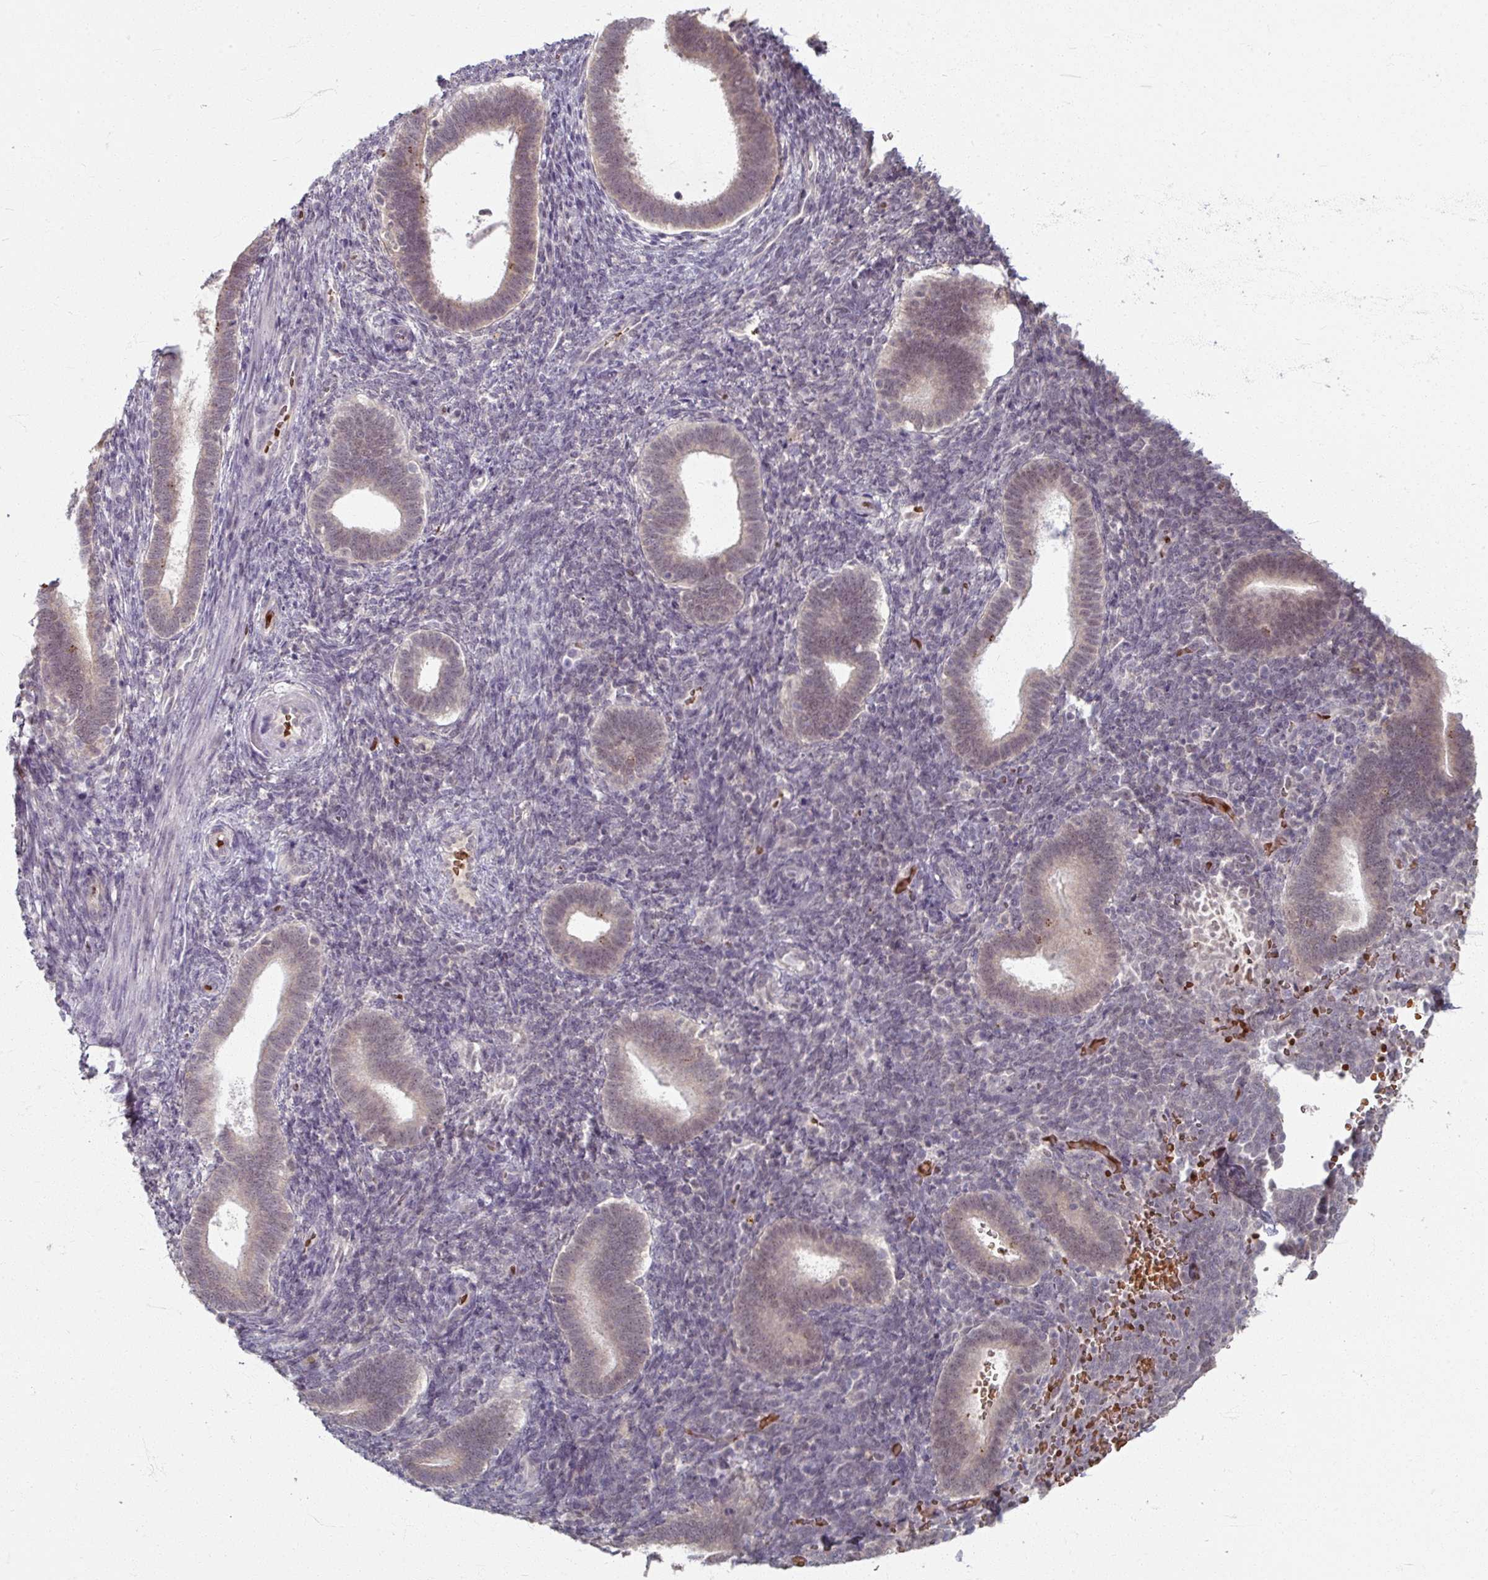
{"staining": {"intensity": "negative", "quantity": "none", "location": "none"}, "tissue": "endometrium", "cell_type": "Cells in endometrial stroma", "image_type": "normal", "snomed": [{"axis": "morphology", "description": "Normal tissue, NOS"}, {"axis": "topography", "description": "Endometrium"}], "caption": "Cells in endometrial stroma show no significant protein expression in unremarkable endometrium. (Stains: DAB (3,3'-diaminobenzidine) immunohistochemistry with hematoxylin counter stain, Microscopy: brightfield microscopy at high magnification).", "gene": "KMT5C", "patient": {"sex": "female", "age": 34}}